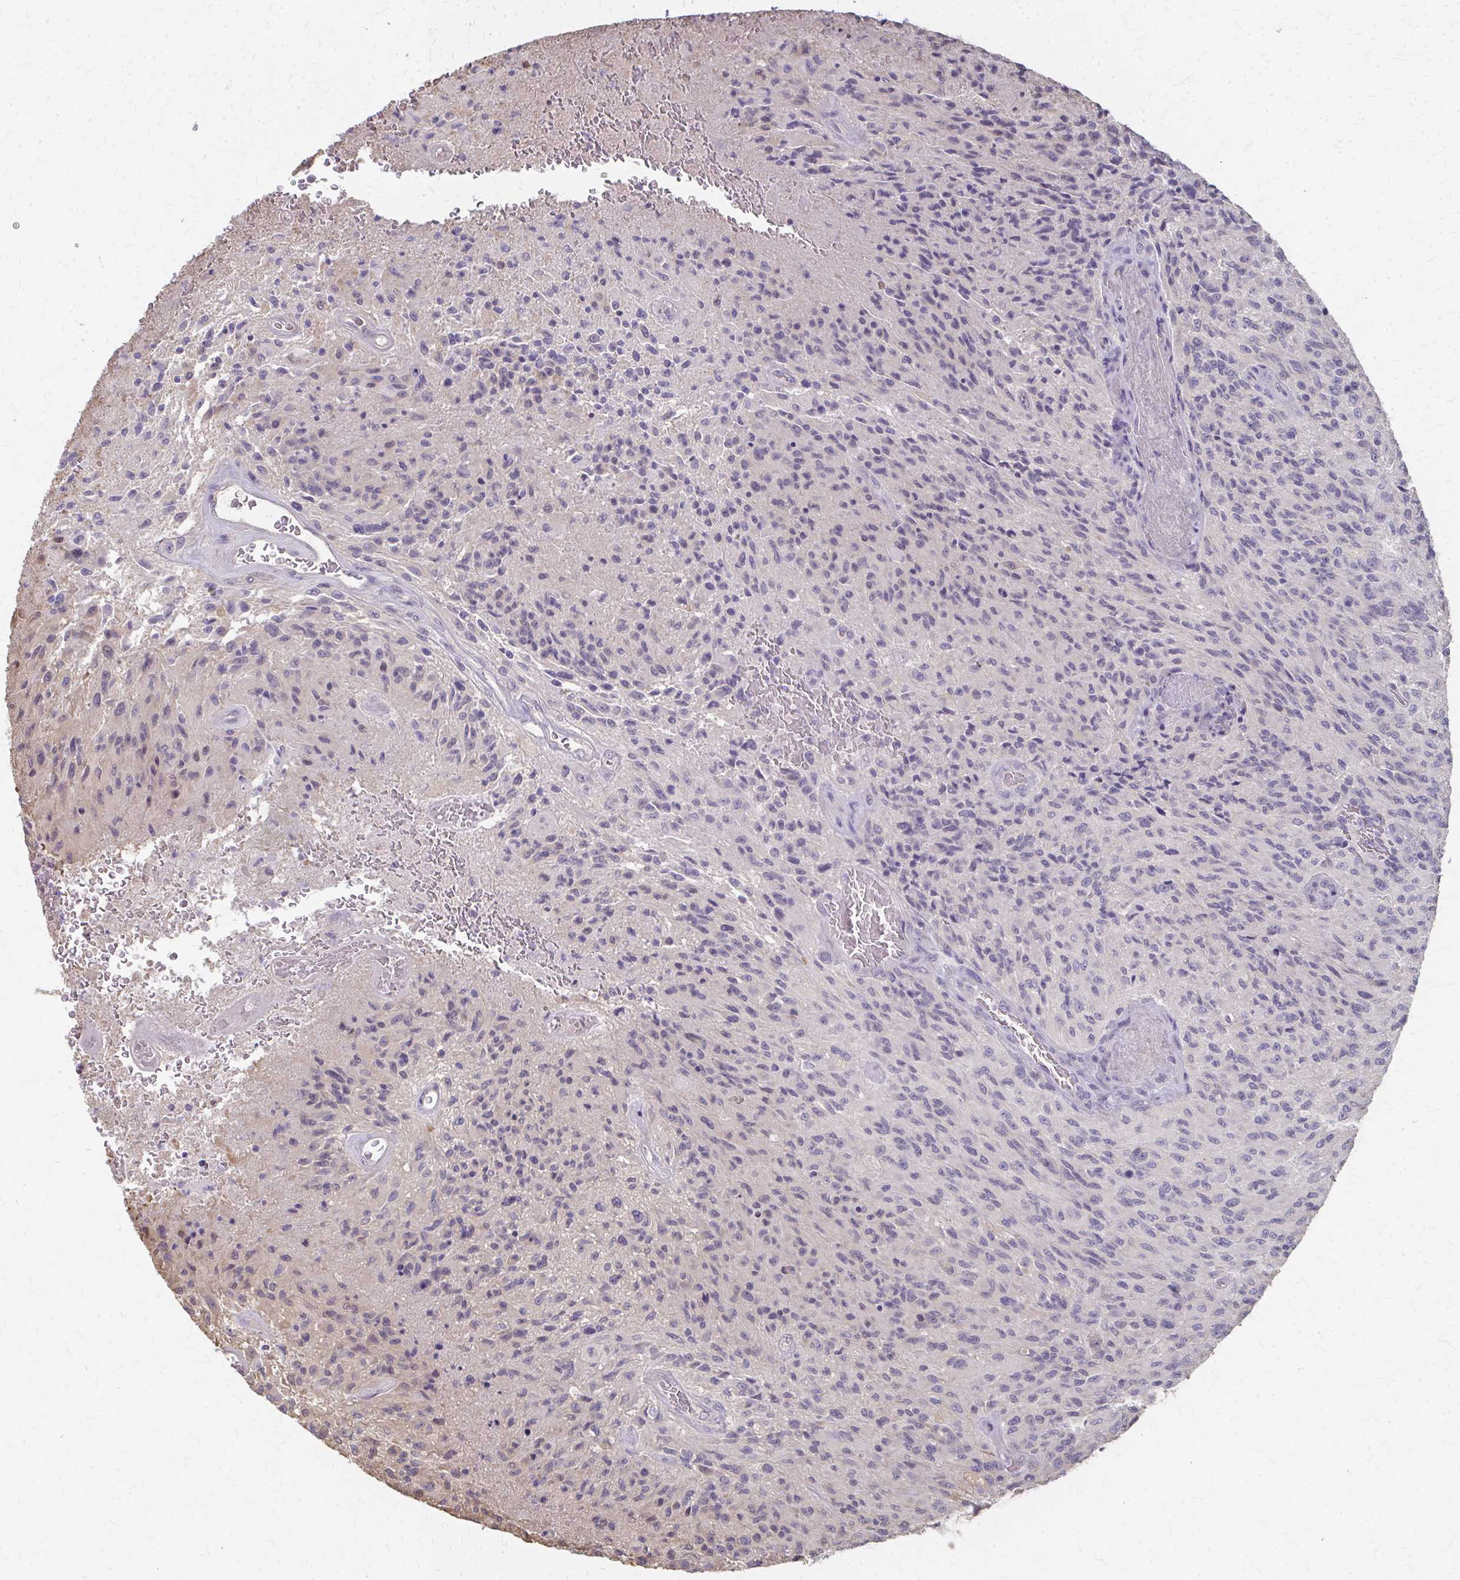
{"staining": {"intensity": "negative", "quantity": "none", "location": "none"}, "tissue": "glioma", "cell_type": "Tumor cells", "image_type": "cancer", "snomed": [{"axis": "morphology", "description": "Normal tissue, NOS"}, {"axis": "morphology", "description": "Glioma, malignant, High grade"}, {"axis": "topography", "description": "Cerebral cortex"}], "caption": "Protein analysis of glioma reveals no significant expression in tumor cells. (Brightfield microscopy of DAB (3,3'-diaminobenzidine) IHC at high magnification).", "gene": "RABGAP1L", "patient": {"sex": "male", "age": 56}}